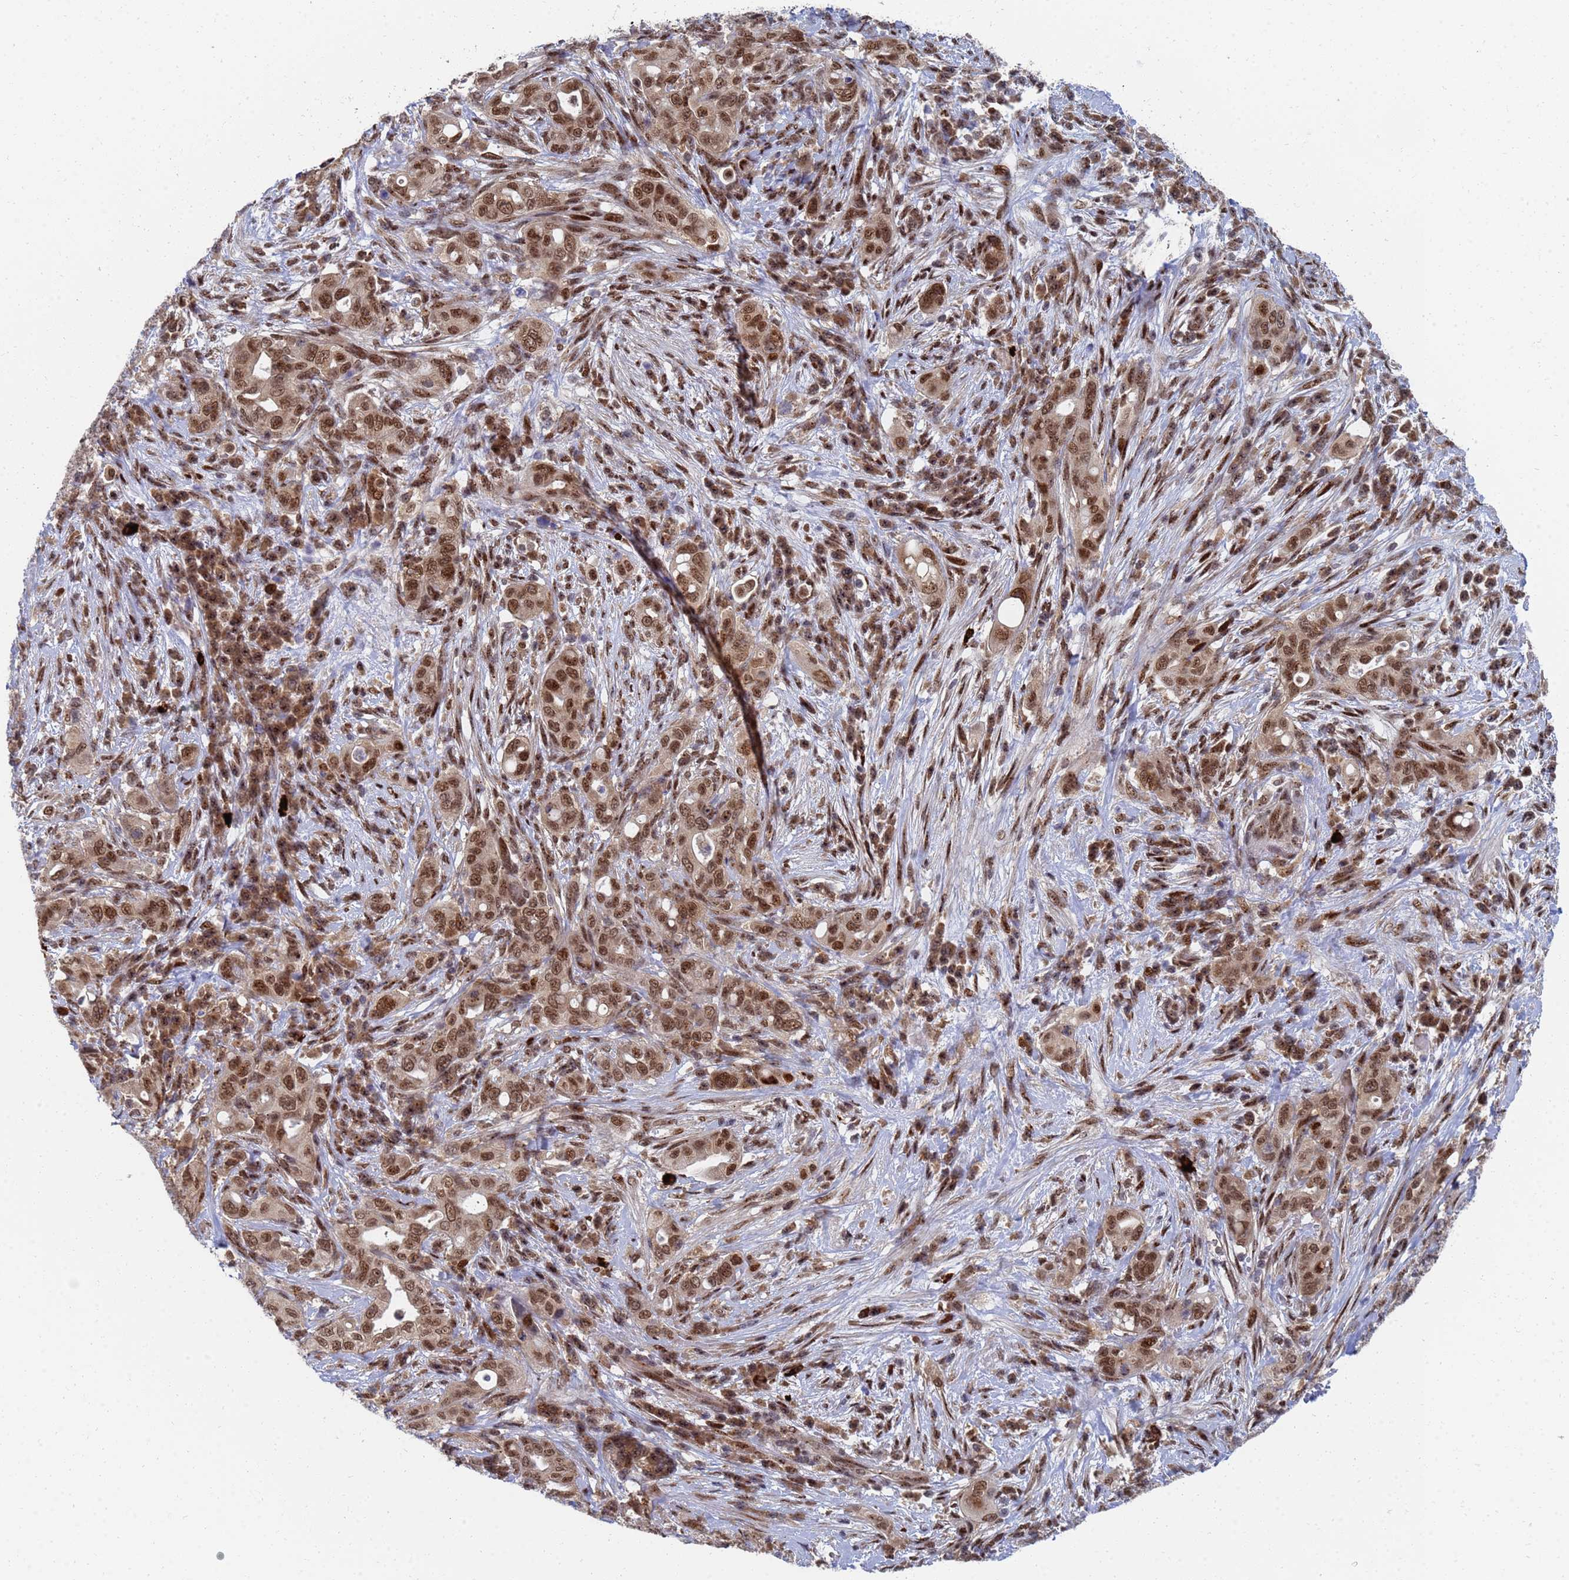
{"staining": {"intensity": "moderate", "quantity": ">75%", "location": "nuclear"}, "tissue": "pancreatic cancer", "cell_type": "Tumor cells", "image_type": "cancer", "snomed": [{"axis": "morphology", "description": "Normal tissue, NOS"}, {"axis": "morphology", "description": "Adenocarcinoma, NOS"}, {"axis": "topography", "description": "Lymph node"}, {"axis": "topography", "description": "Pancreas"}], "caption": "A photomicrograph of human pancreatic cancer stained for a protein demonstrates moderate nuclear brown staining in tumor cells. (Stains: DAB in brown, nuclei in blue, Microscopy: brightfield microscopy at high magnification).", "gene": "AP5Z1", "patient": {"sex": "female", "age": 67}}